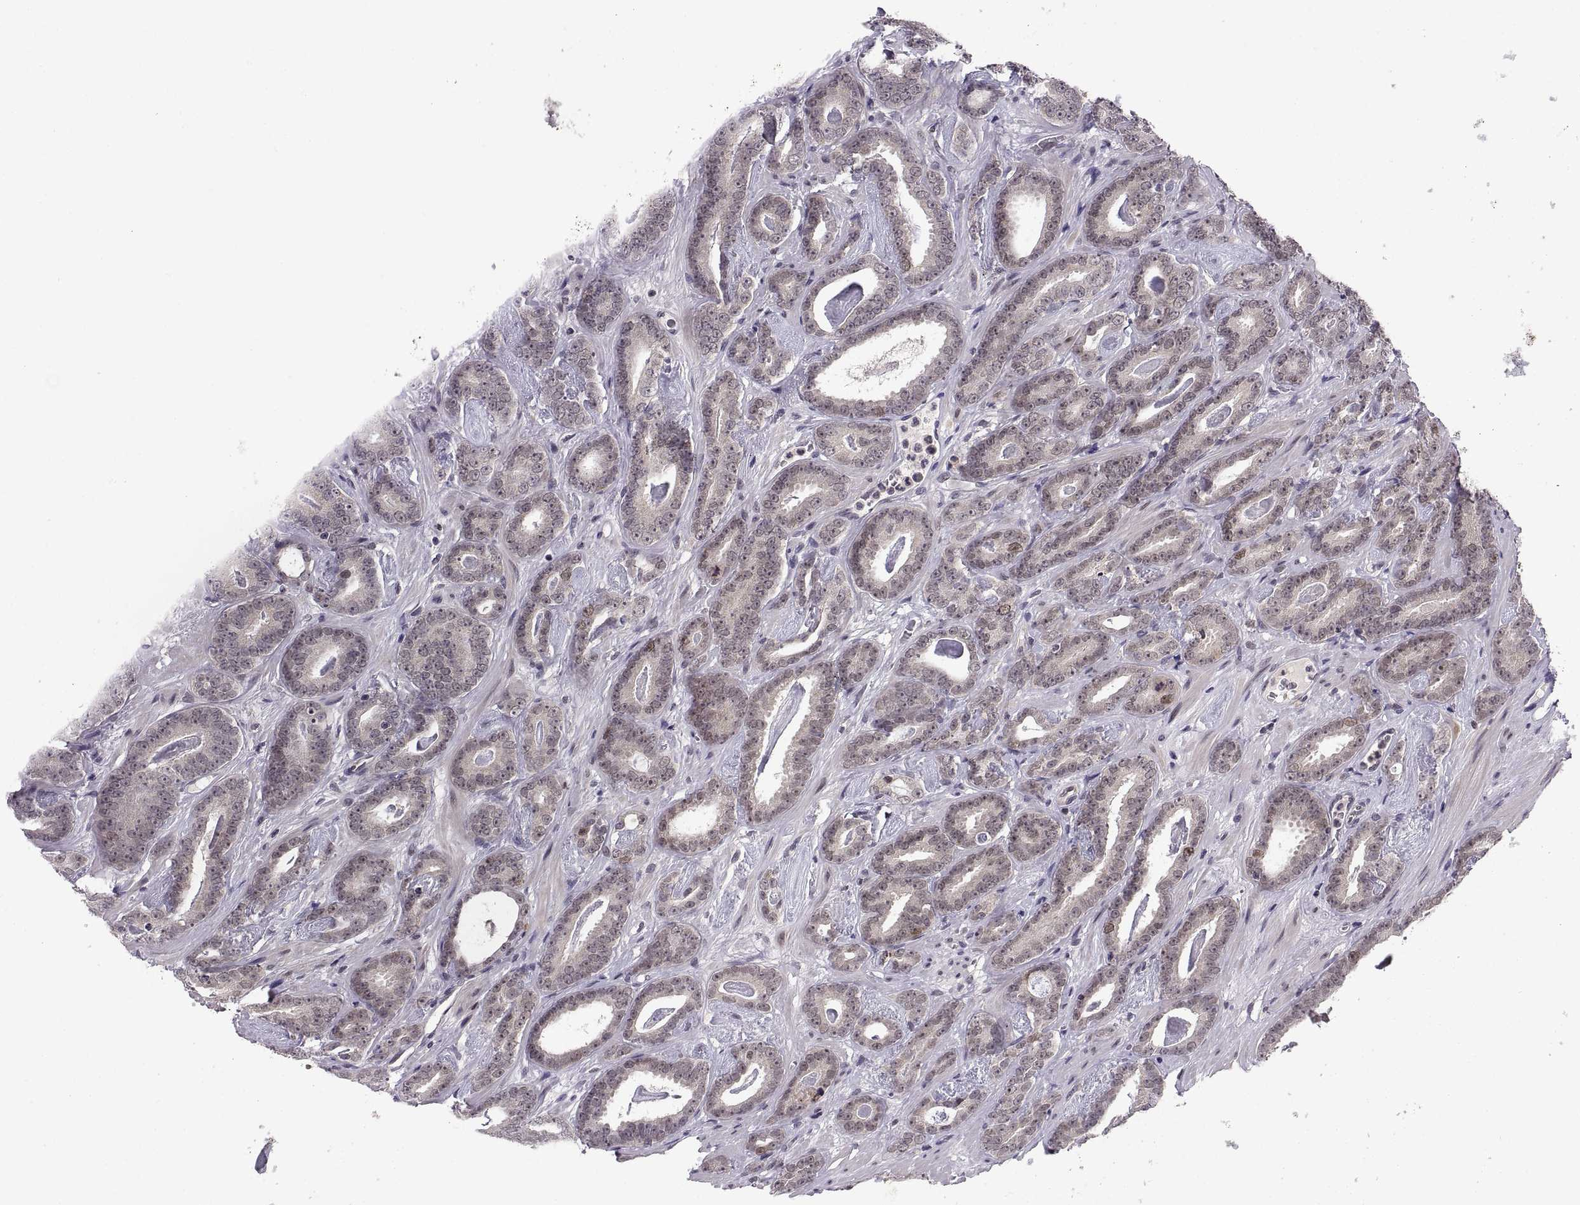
{"staining": {"intensity": "moderate", "quantity": "<25%", "location": "nuclear"}, "tissue": "prostate cancer", "cell_type": "Tumor cells", "image_type": "cancer", "snomed": [{"axis": "morphology", "description": "Adenocarcinoma, Medium grade"}, {"axis": "topography", "description": "Prostate and seminal vesicle, NOS"}, {"axis": "topography", "description": "Prostate"}], "caption": "Immunohistochemical staining of prostate cancer displays low levels of moderate nuclear positivity in about <25% of tumor cells.", "gene": "CHFR", "patient": {"sex": "male", "age": 54}}